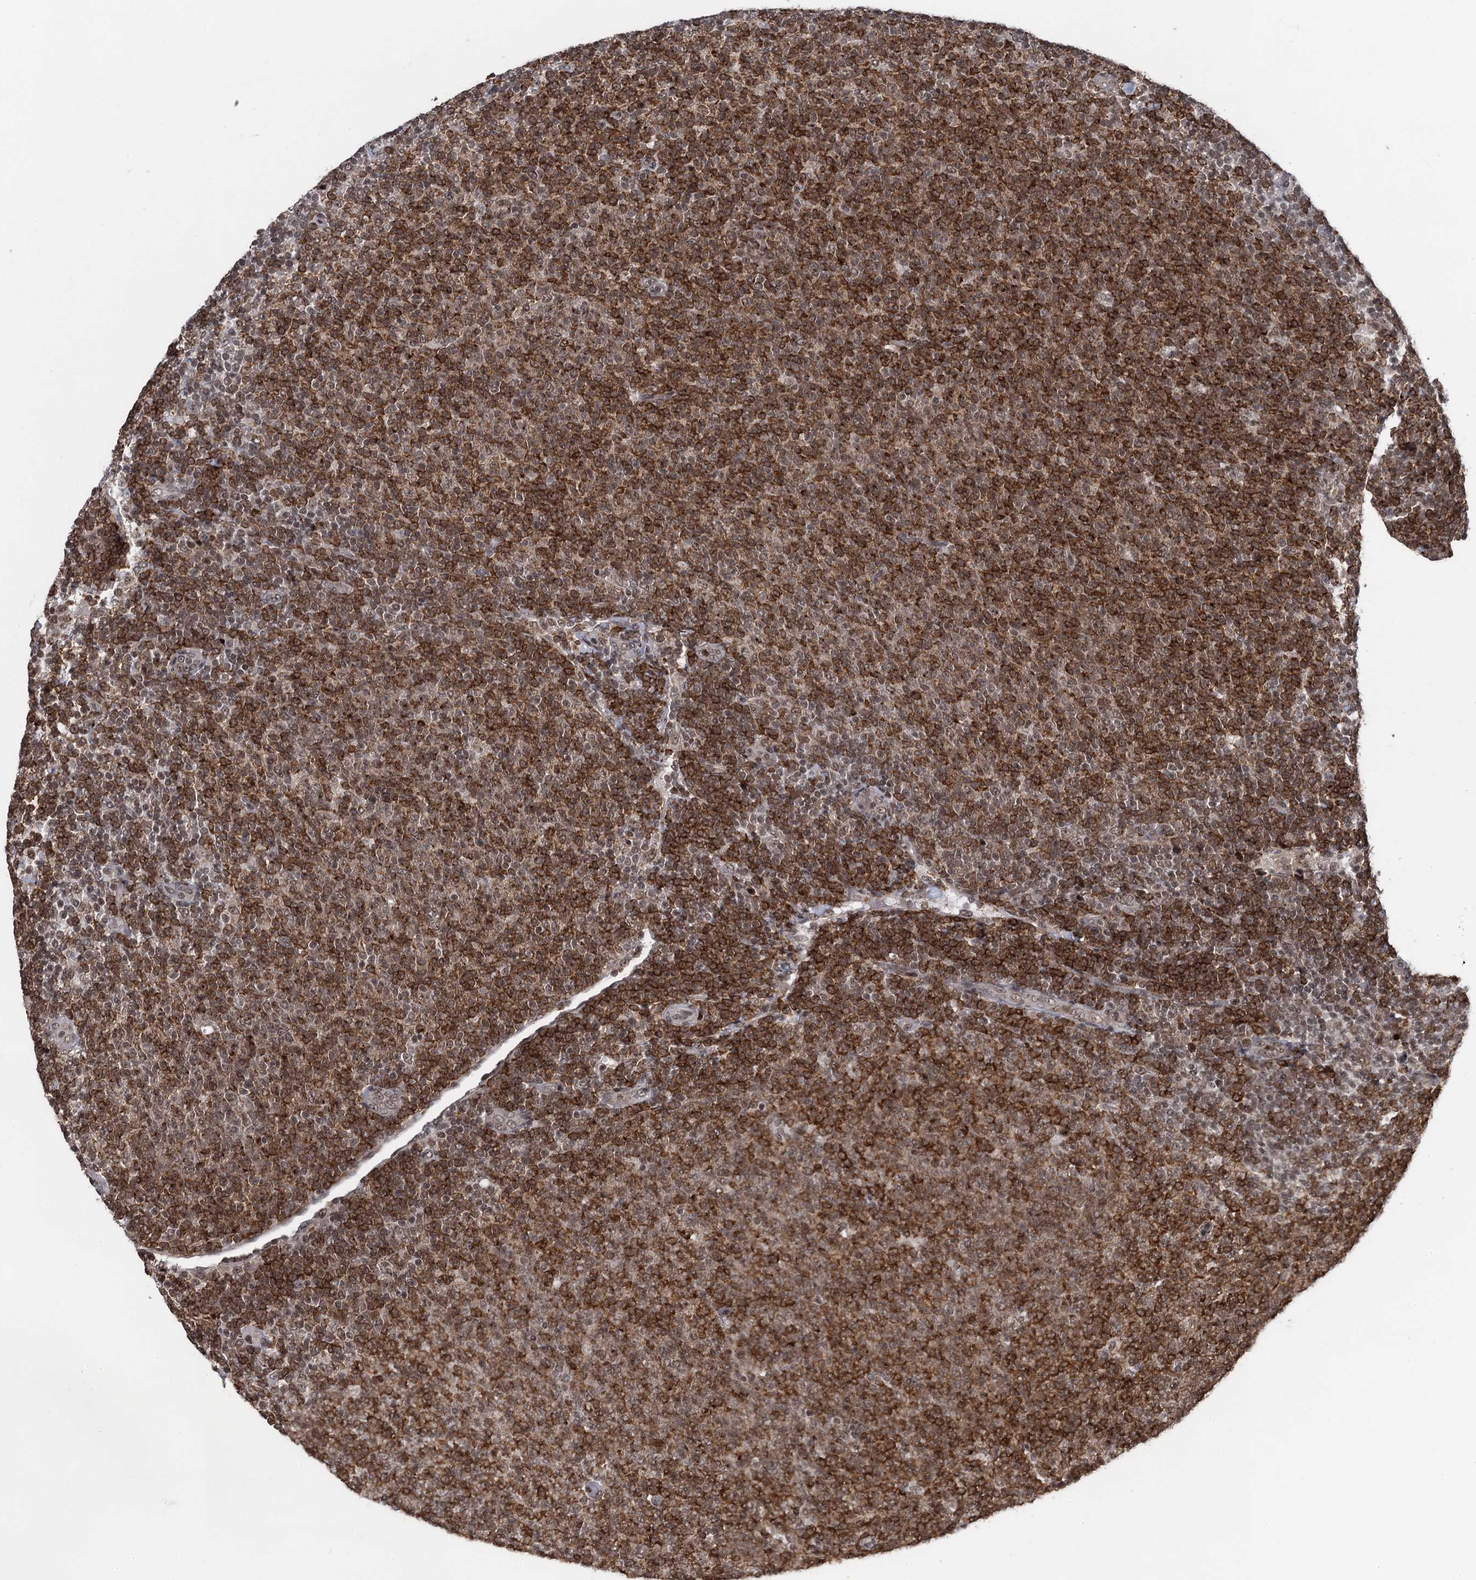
{"staining": {"intensity": "moderate", "quantity": ">75%", "location": "nuclear"}, "tissue": "lymphoma", "cell_type": "Tumor cells", "image_type": "cancer", "snomed": [{"axis": "morphology", "description": "Malignant lymphoma, non-Hodgkin's type, Low grade"}, {"axis": "topography", "description": "Lymph node"}], "caption": "DAB immunohistochemical staining of human lymphoma demonstrates moderate nuclear protein positivity in about >75% of tumor cells. (IHC, brightfield microscopy, high magnification).", "gene": "ZNF169", "patient": {"sex": "male", "age": 66}}